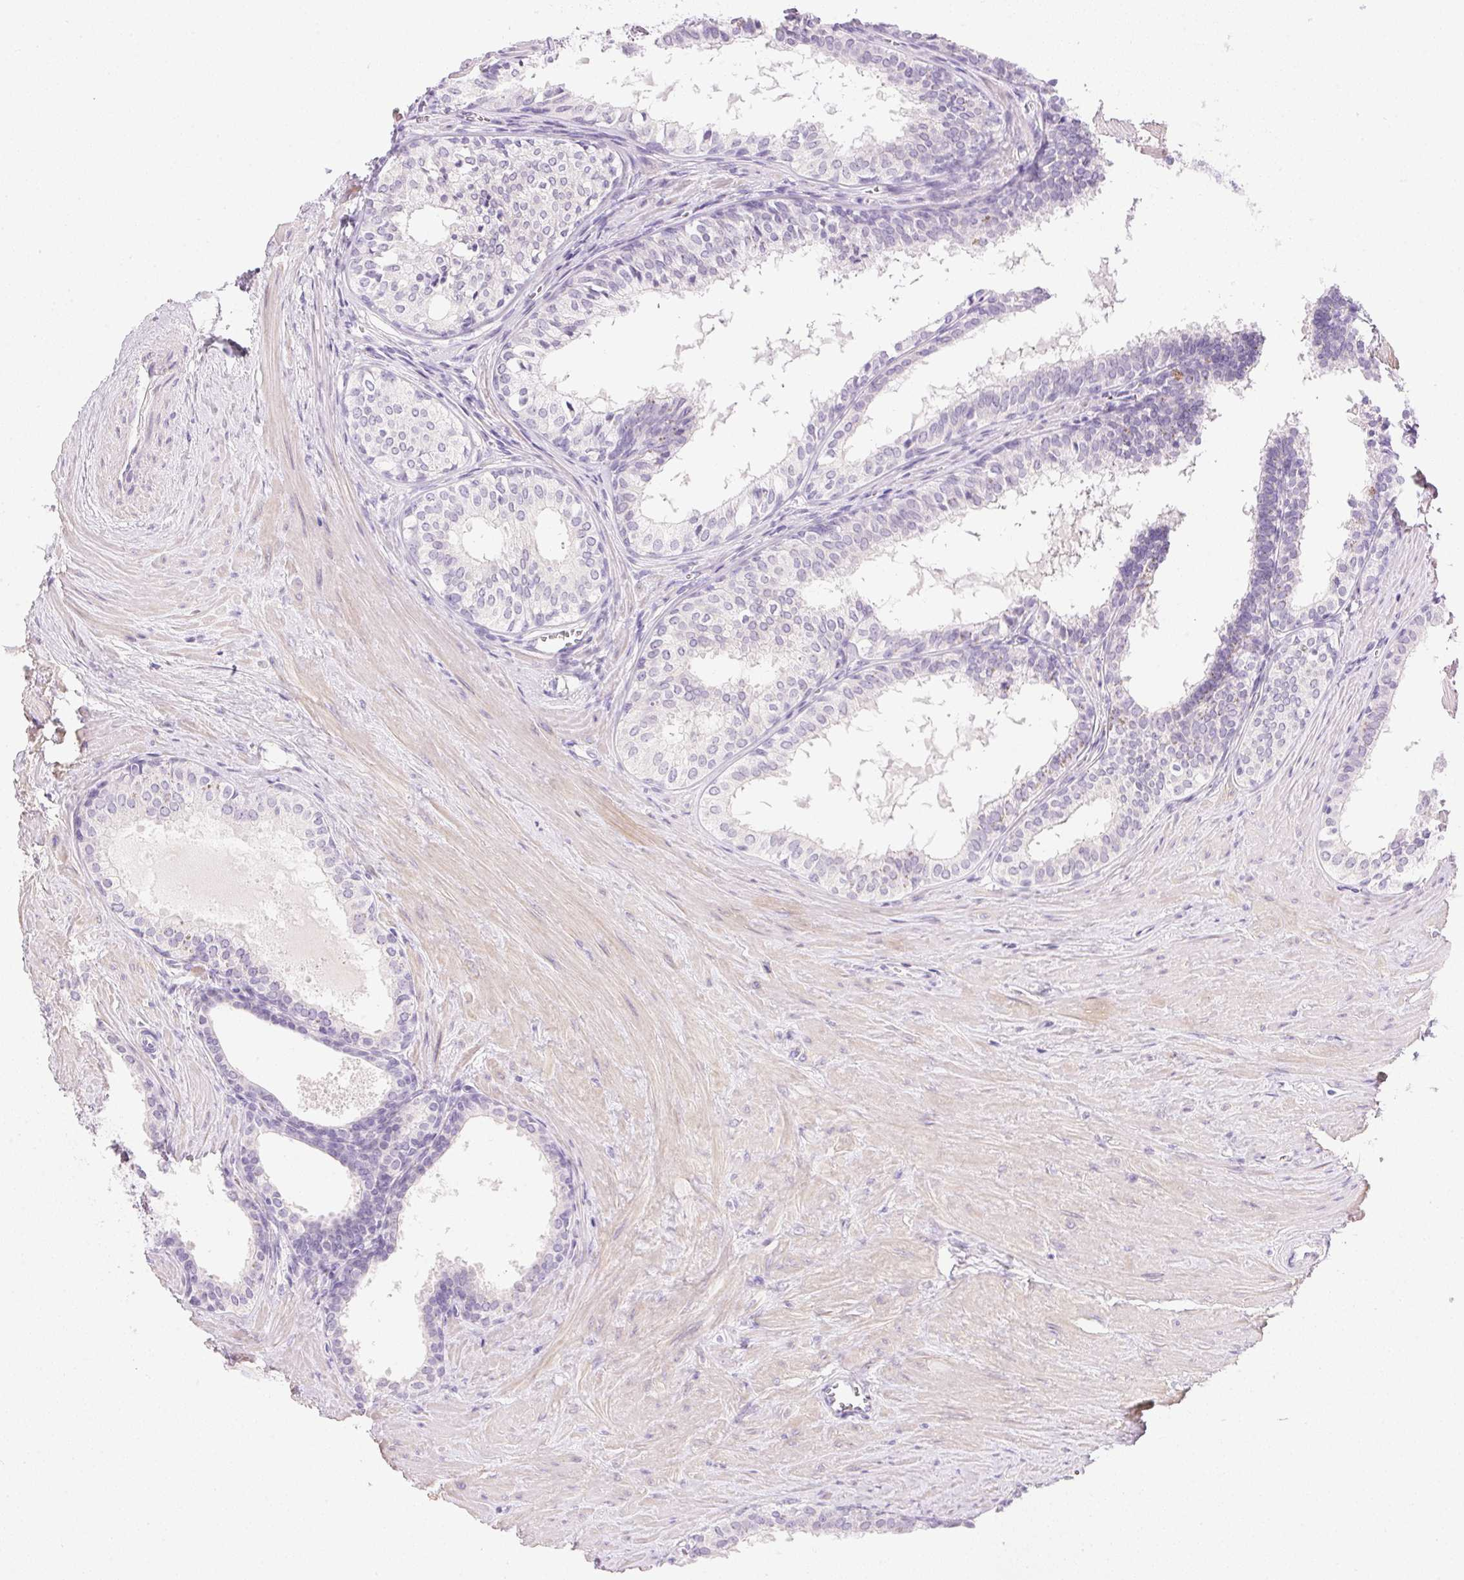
{"staining": {"intensity": "negative", "quantity": "none", "location": "none"}, "tissue": "prostate cancer", "cell_type": "Tumor cells", "image_type": "cancer", "snomed": [{"axis": "morphology", "description": "Adenocarcinoma, High grade"}, {"axis": "topography", "description": "Prostate"}], "caption": "Adenocarcinoma (high-grade) (prostate) stained for a protein using immunohistochemistry (IHC) exhibits no expression tumor cells.", "gene": "CTRL", "patient": {"sex": "male", "age": 68}}